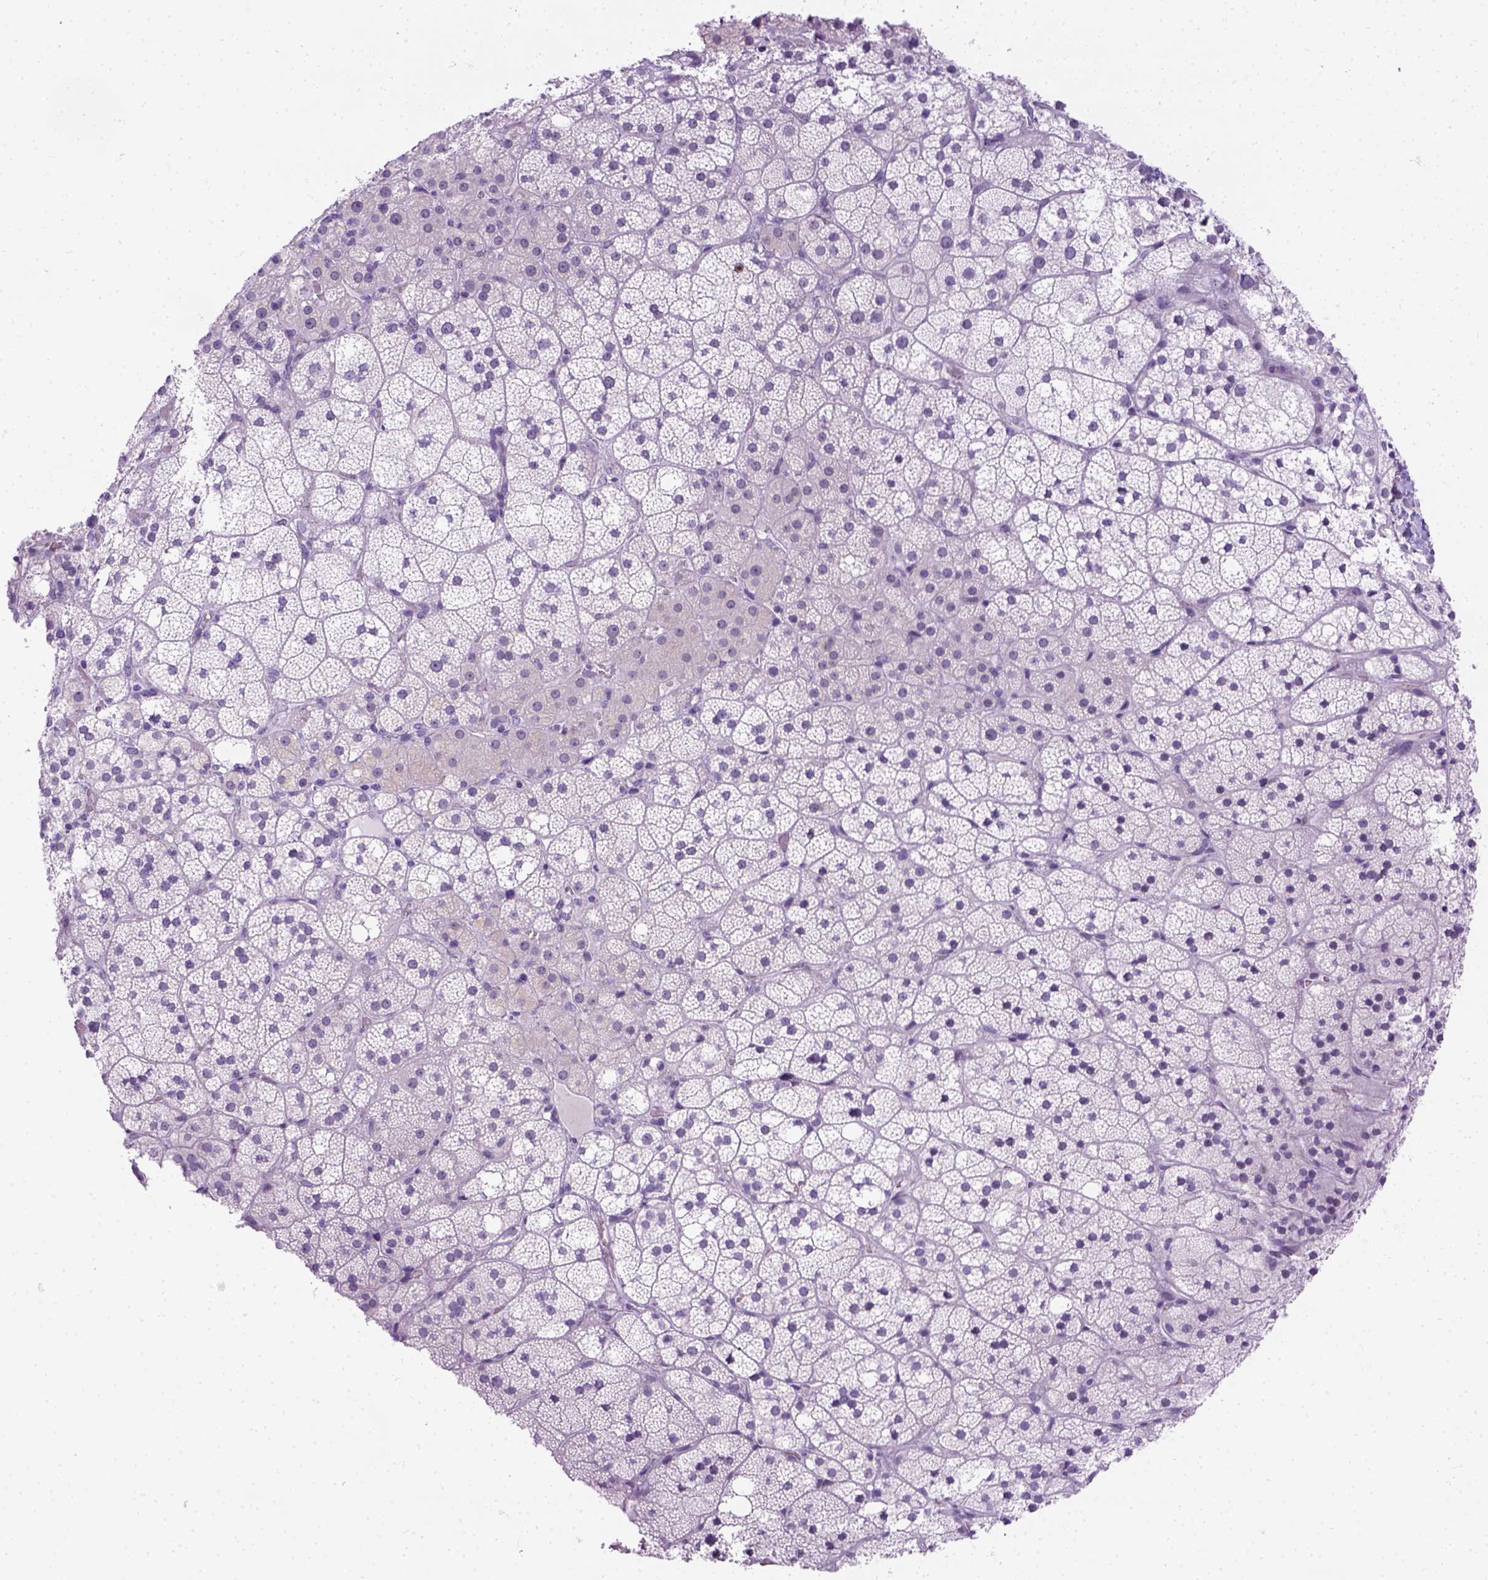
{"staining": {"intensity": "negative", "quantity": "none", "location": "none"}, "tissue": "adrenal gland", "cell_type": "Glandular cells", "image_type": "normal", "snomed": [{"axis": "morphology", "description": "Normal tissue, NOS"}, {"axis": "topography", "description": "Adrenal gland"}], "caption": "This is an immunohistochemistry histopathology image of normal adrenal gland. There is no staining in glandular cells.", "gene": "FAM184B", "patient": {"sex": "male", "age": 53}}